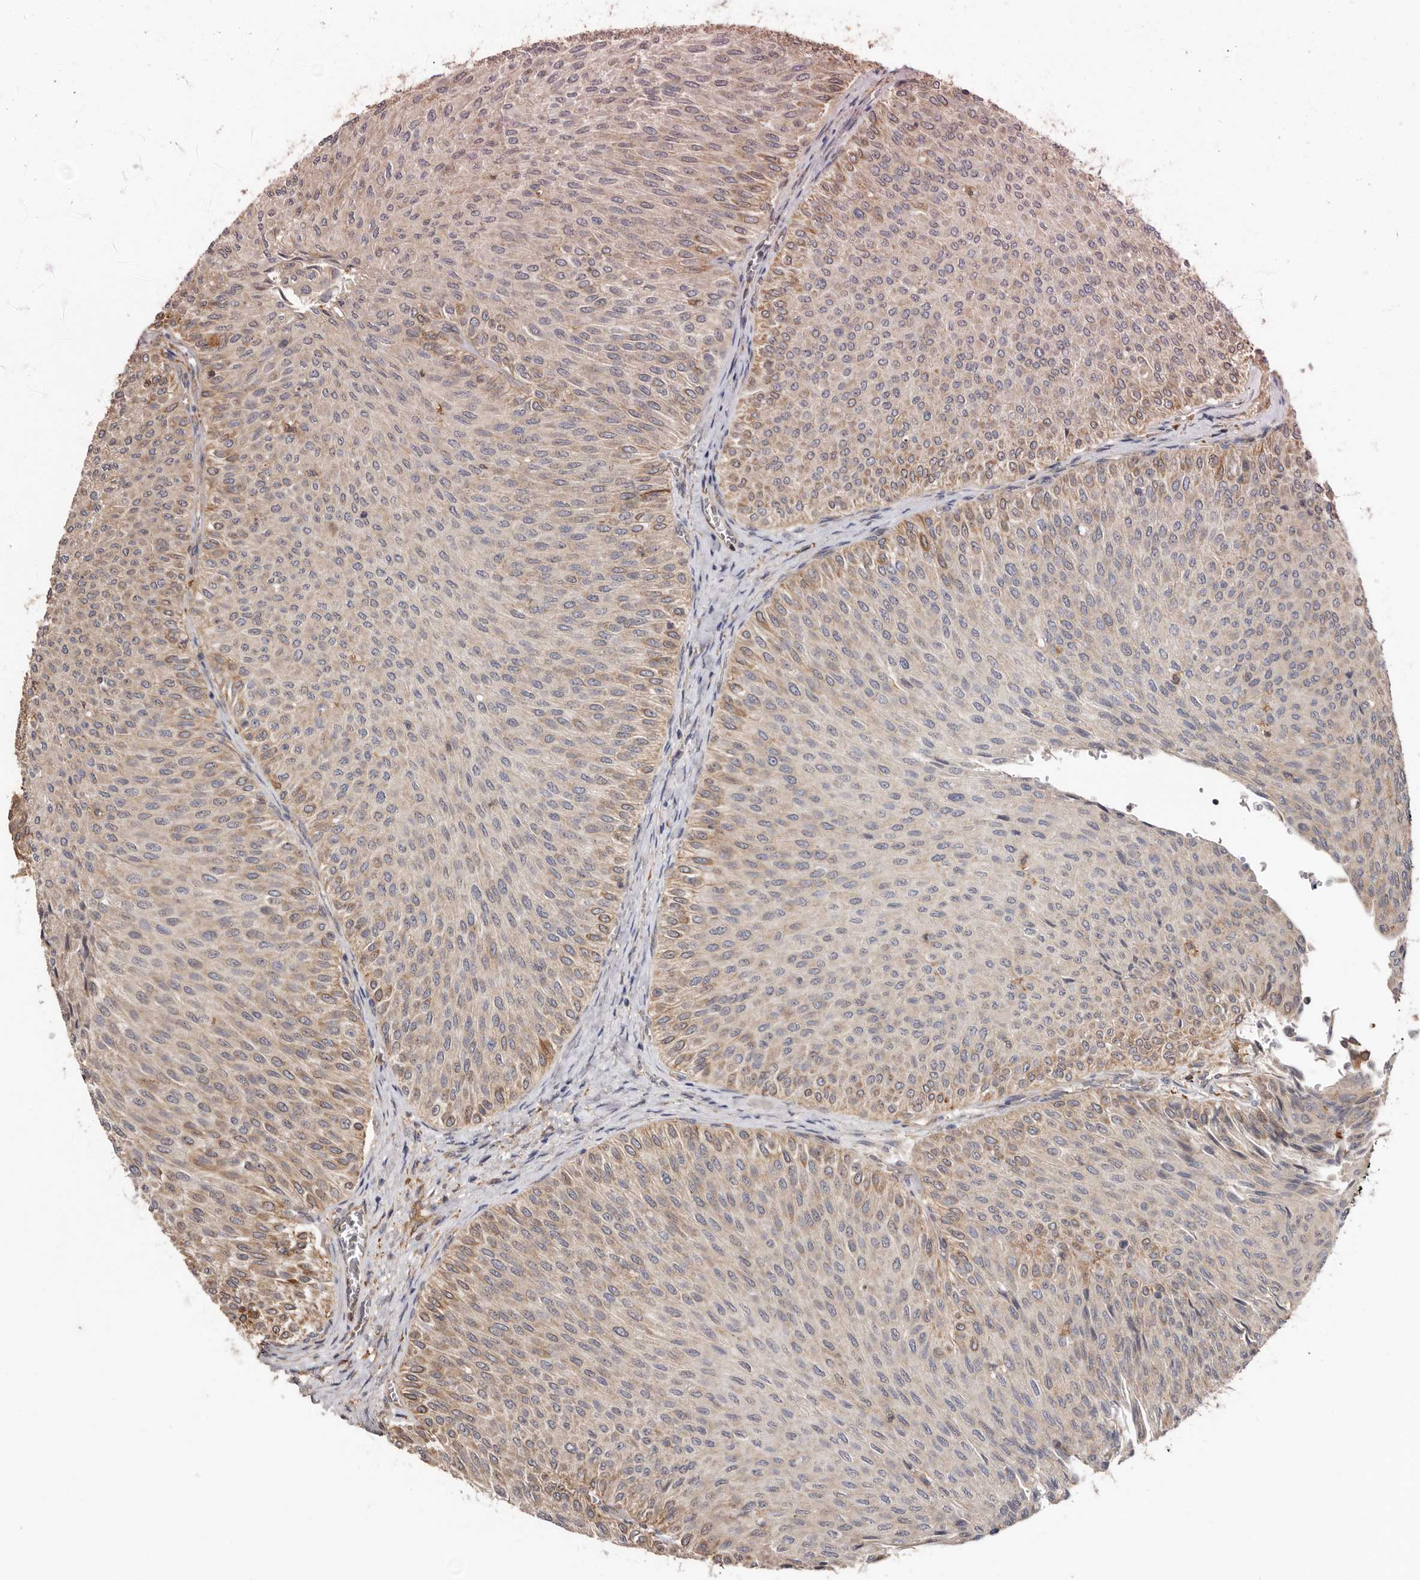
{"staining": {"intensity": "moderate", "quantity": "25%-75%", "location": "cytoplasmic/membranous"}, "tissue": "urothelial cancer", "cell_type": "Tumor cells", "image_type": "cancer", "snomed": [{"axis": "morphology", "description": "Urothelial carcinoma, Low grade"}, {"axis": "topography", "description": "Urinary bladder"}], "caption": "Urothelial cancer tissue displays moderate cytoplasmic/membranous staining in about 25%-75% of tumor cells, visualized by immunohistochemistry.", "gene": "RSPO2", "patient": {"sex": "male", "age": 78}}